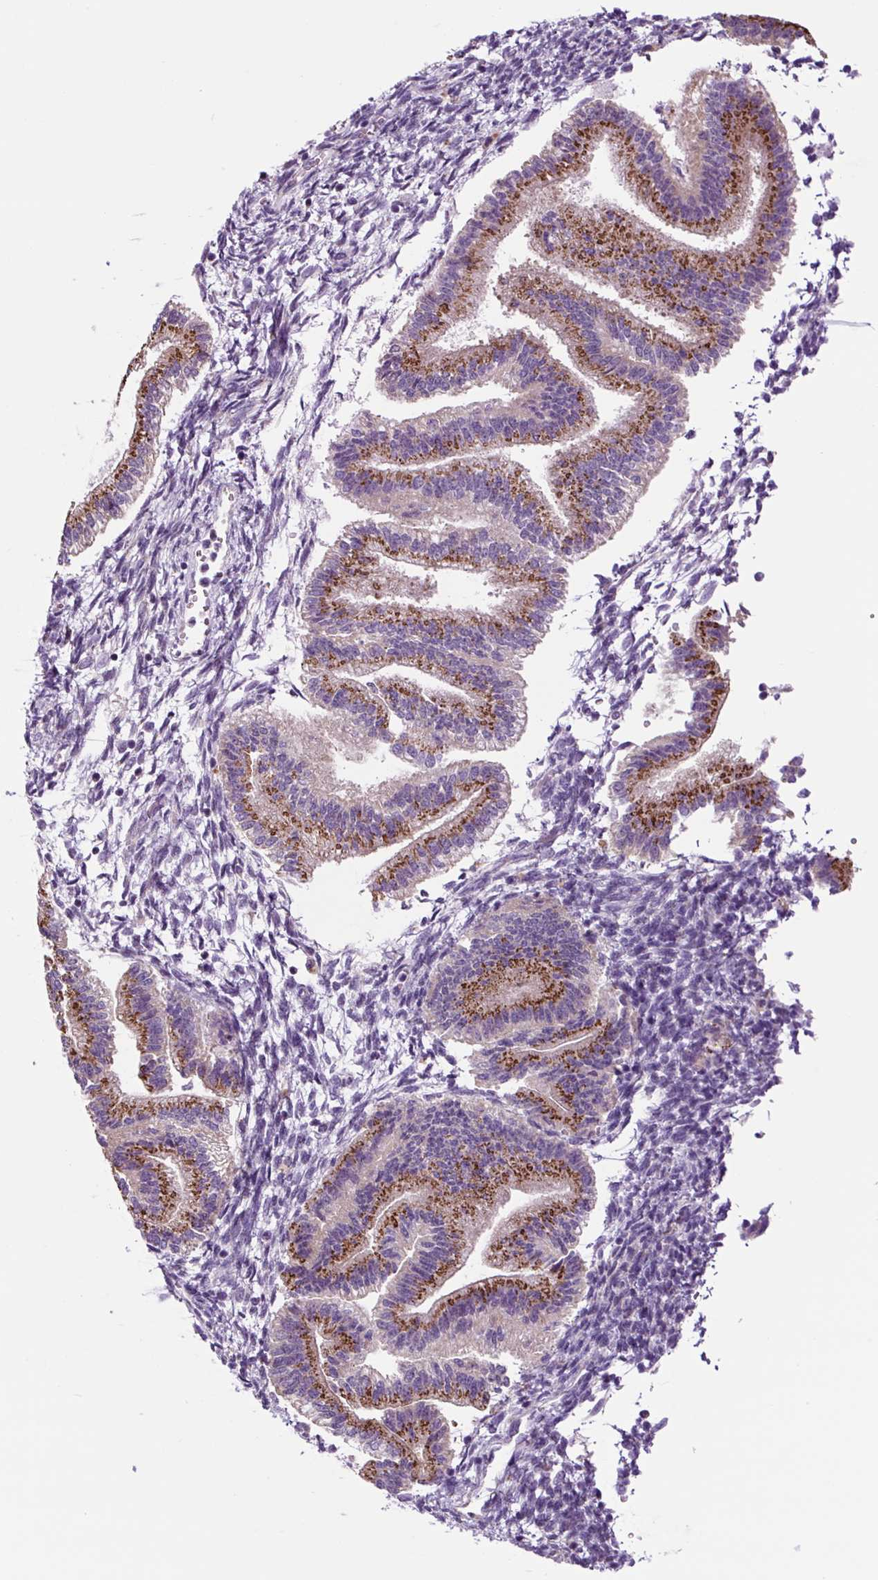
{"staining": {"intensity": "moderate", "quantity": "25%-75%", "location": "cytoplasmic/membranous"}, "tissue": "endometrium", "cell_type": "Cells in endometrial stroma", "image_type": "normal", "snomed": [{"axis": "morphology", "description": "Normal tissue, NOS"}, {"axis": "topography", "description": "Endometrium"}], "caption": "High-power microscopy captured an immunohistochemistry photomicrograph of unremarkable endometrium, revealing moderate cytoplasmic/membranous expression in approximately 25%-75% of cells in endometrial stroma.", "gene": "GORASP1", "patient": {"sex": "female", "age": 25}}